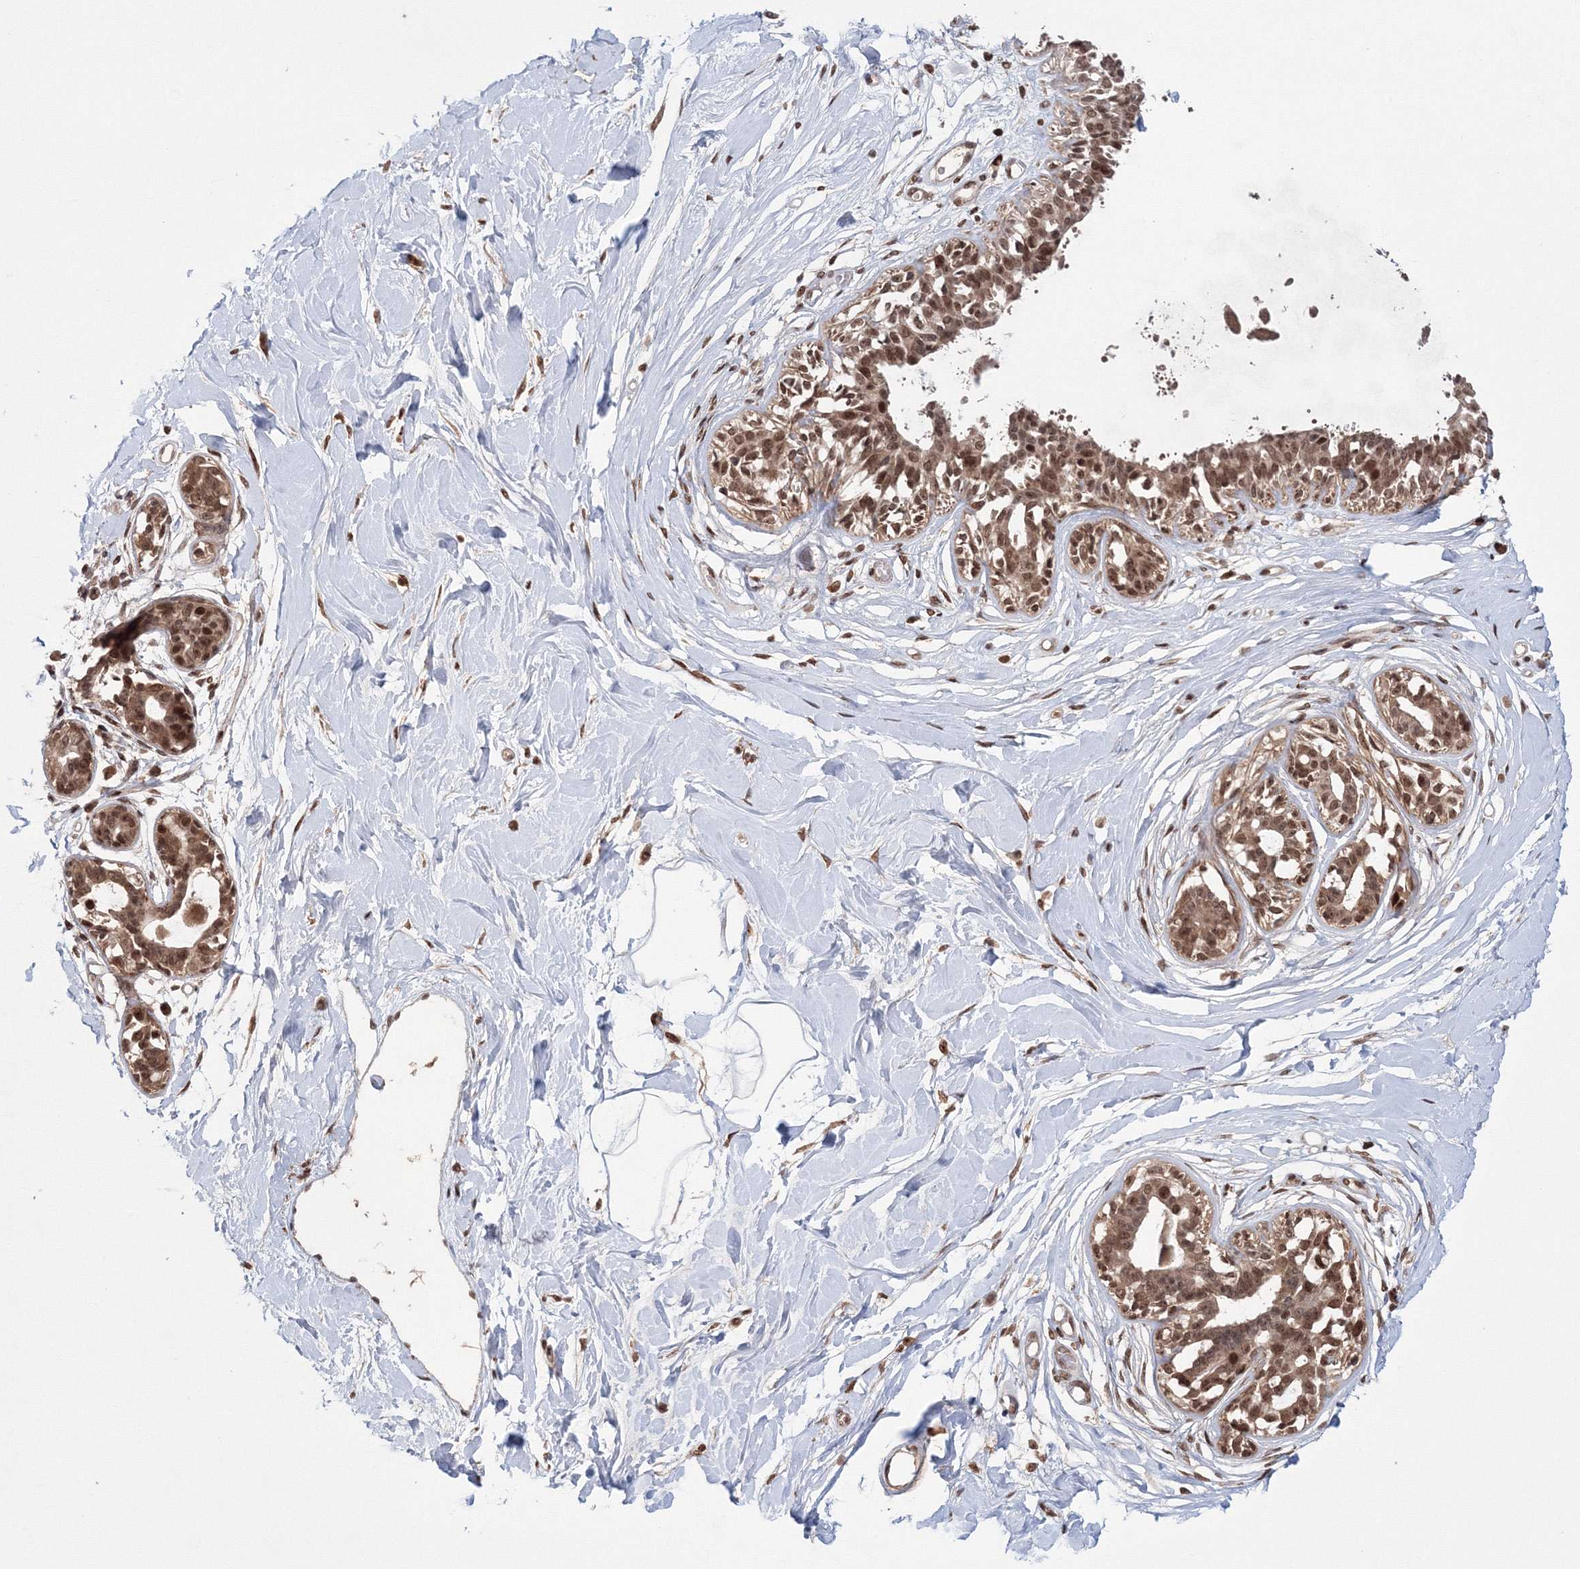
{"staining": {"intensity": "weak", "quantity": "25%-75%", "location": "cytoplasmic/membranous,nuclear"}, "tissue": "breast", "cell_type": "Adipocytes", "image_type": "normal", "snomed": [{"axis": "morphology", "description": "Normal tissue, NOS"}, {"axis": "topography", "description": "Breast"}], "caption": "A low amount of weak cytoplasmic/membranous,nuclear expression is identified in approximately 25%-75% of adipocytes in benign breast.", "gene": "NOA1", "patient": {"sex": "female", "age": 45}}